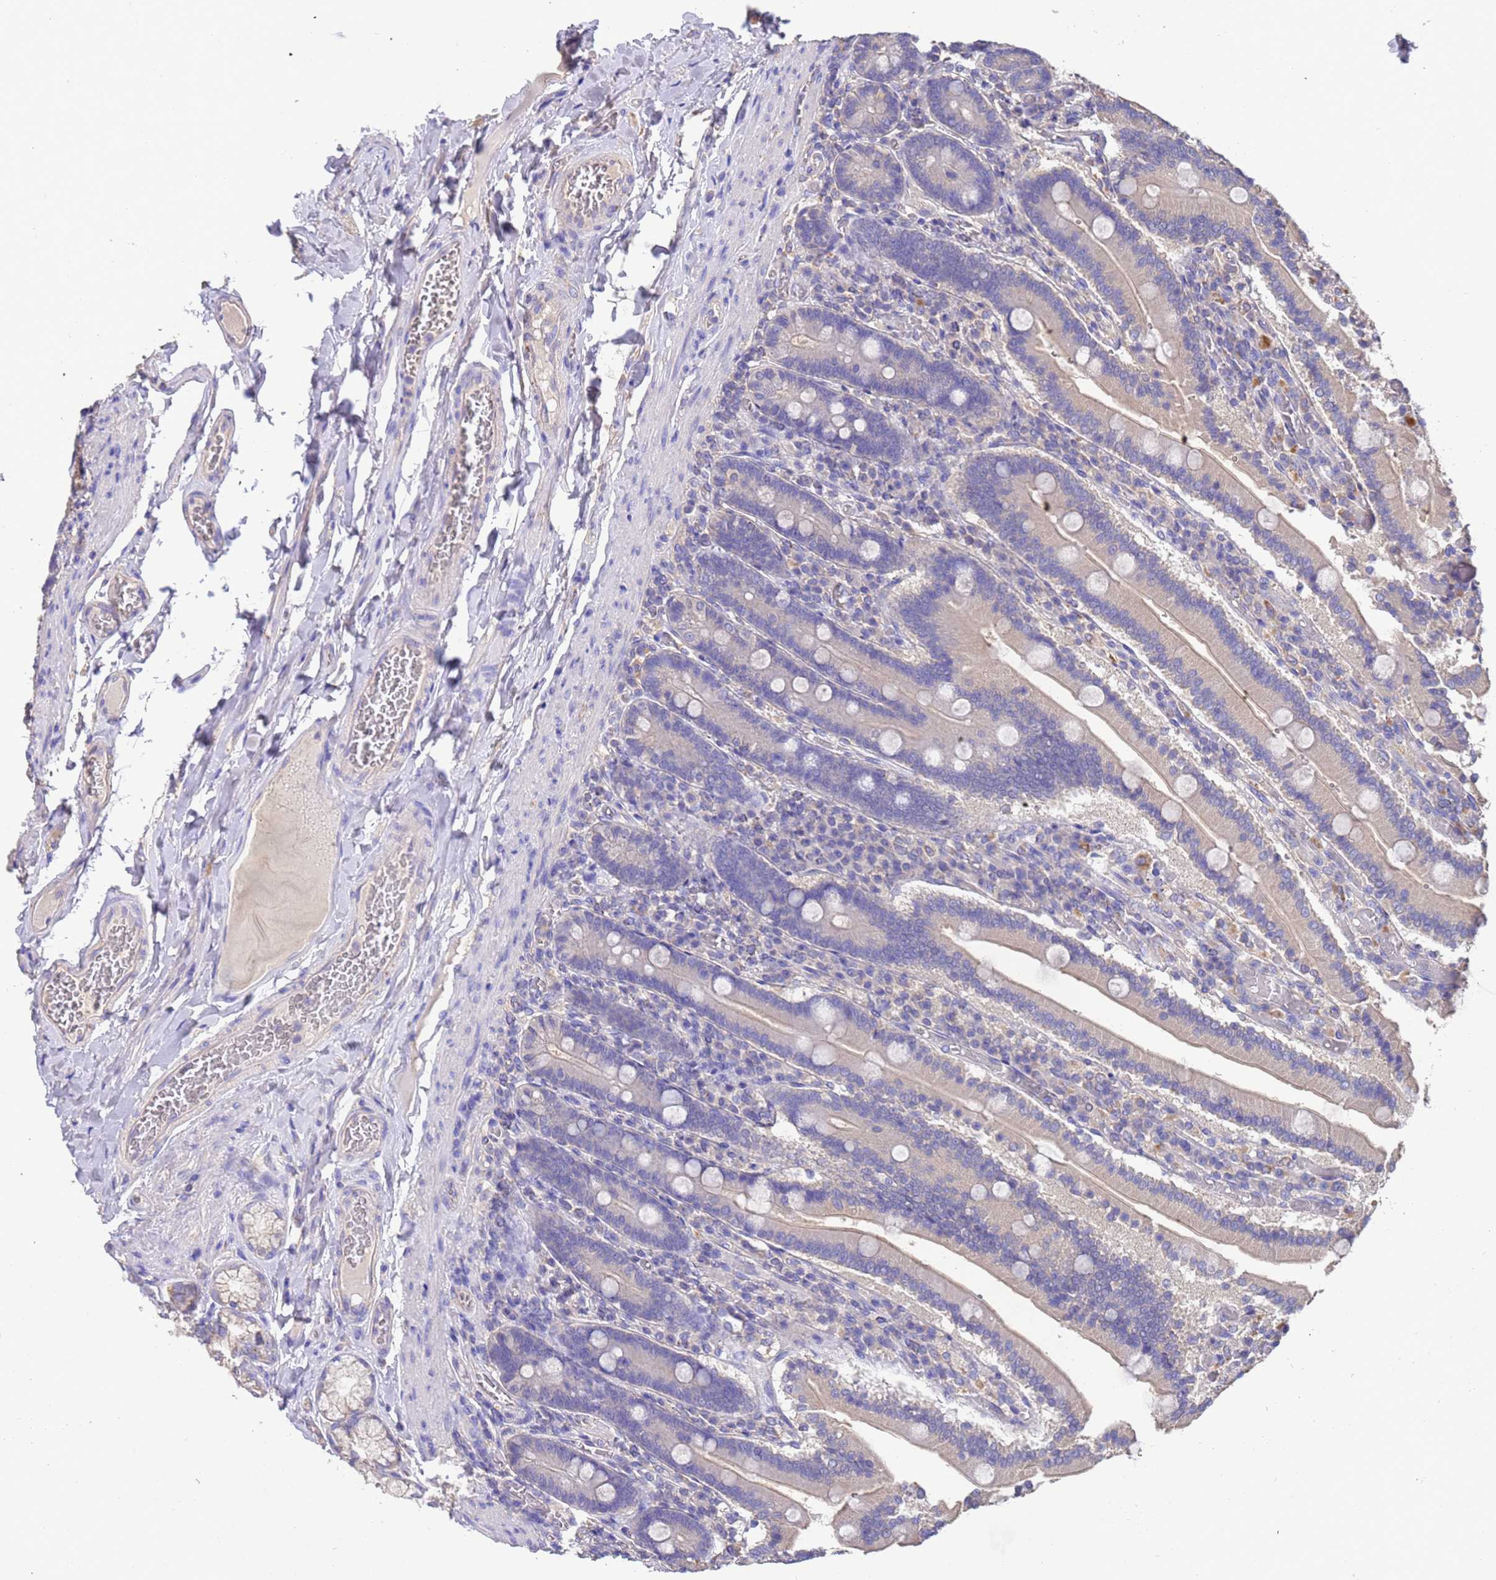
{"staining": {"intensity": "negative", "quantity": "none", "location": "none"}, "tissue": "duodenum", "cell_type": "Glandular cells", "image_type": "normal", "snomed": [{"axis": "morphology", "description": "Normal tissue, NOS"}, {"axis": "topography", "description": "Duodenum"}], "caption": "DAB (3,3'-diaminobenzidine) immunohistochemical staining of unremarkable duodenum demonstrates no significant expression in glandular cells. The staining was performed using DAB to visualize the protein expression in brown, while the nuclei were stained in blue with hematoxylin (Magnification: 20x).", "gene": "SRL", "patient": {"sex": "female", "age": 62}}